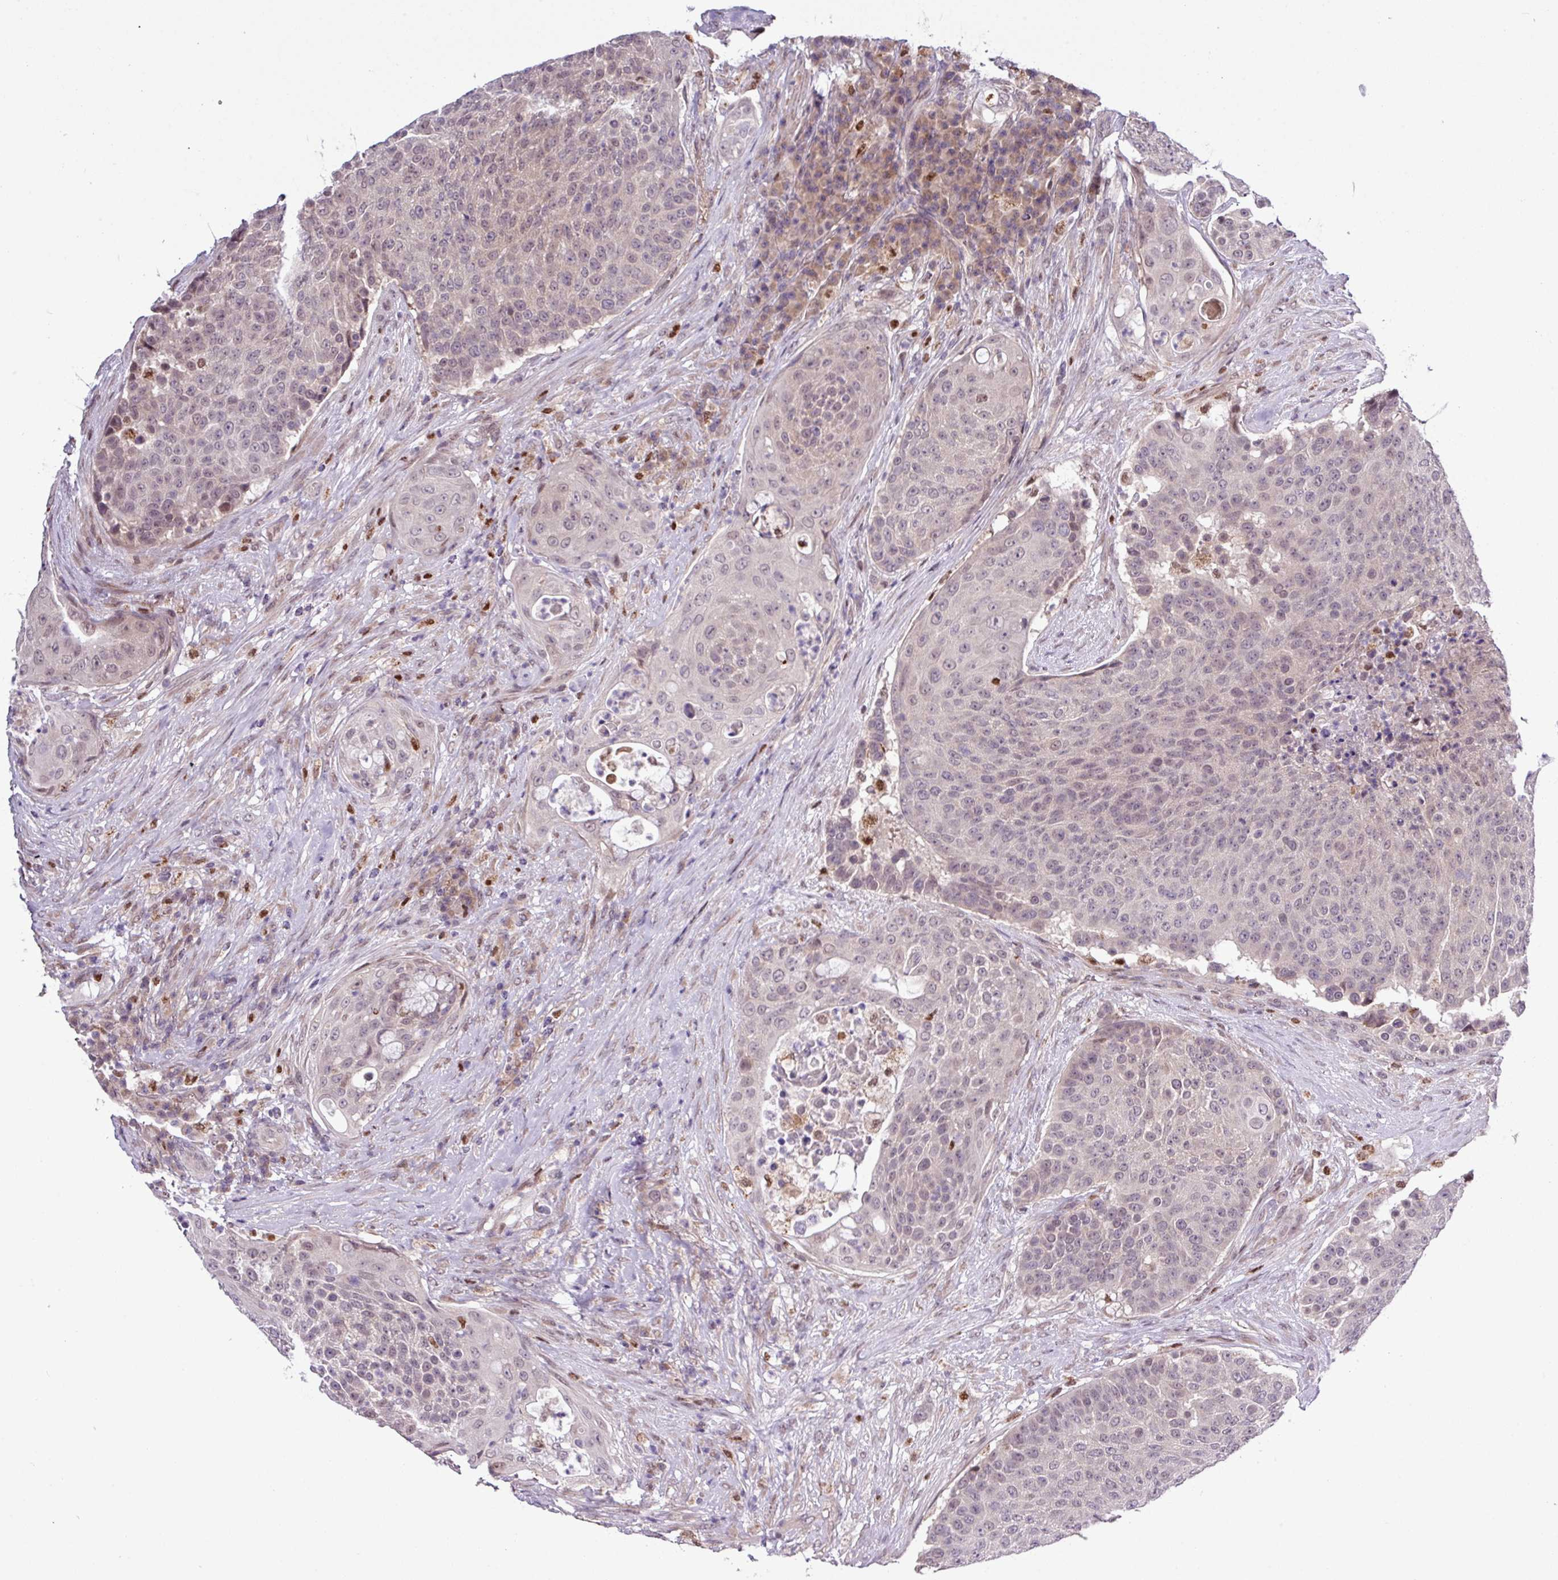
{"staining": {"intensity": "negative", "quantity": "none", "location": "none"}, "tissue": "urothelial cancer", "cell_type": "Tumor cells", "image_type": "cancer", "snomed": [{"axis": "morphology", "description": "Urothelial carcinoma, High grade"}, {"axis": "topography", "description": "Urinary bladder"}], "caption": "There is no significant positivity in tumor cells of high-grade urothelial carcinoma.", "gene": "SKIC2", "patient": {"sex": "female", "age": 63}}